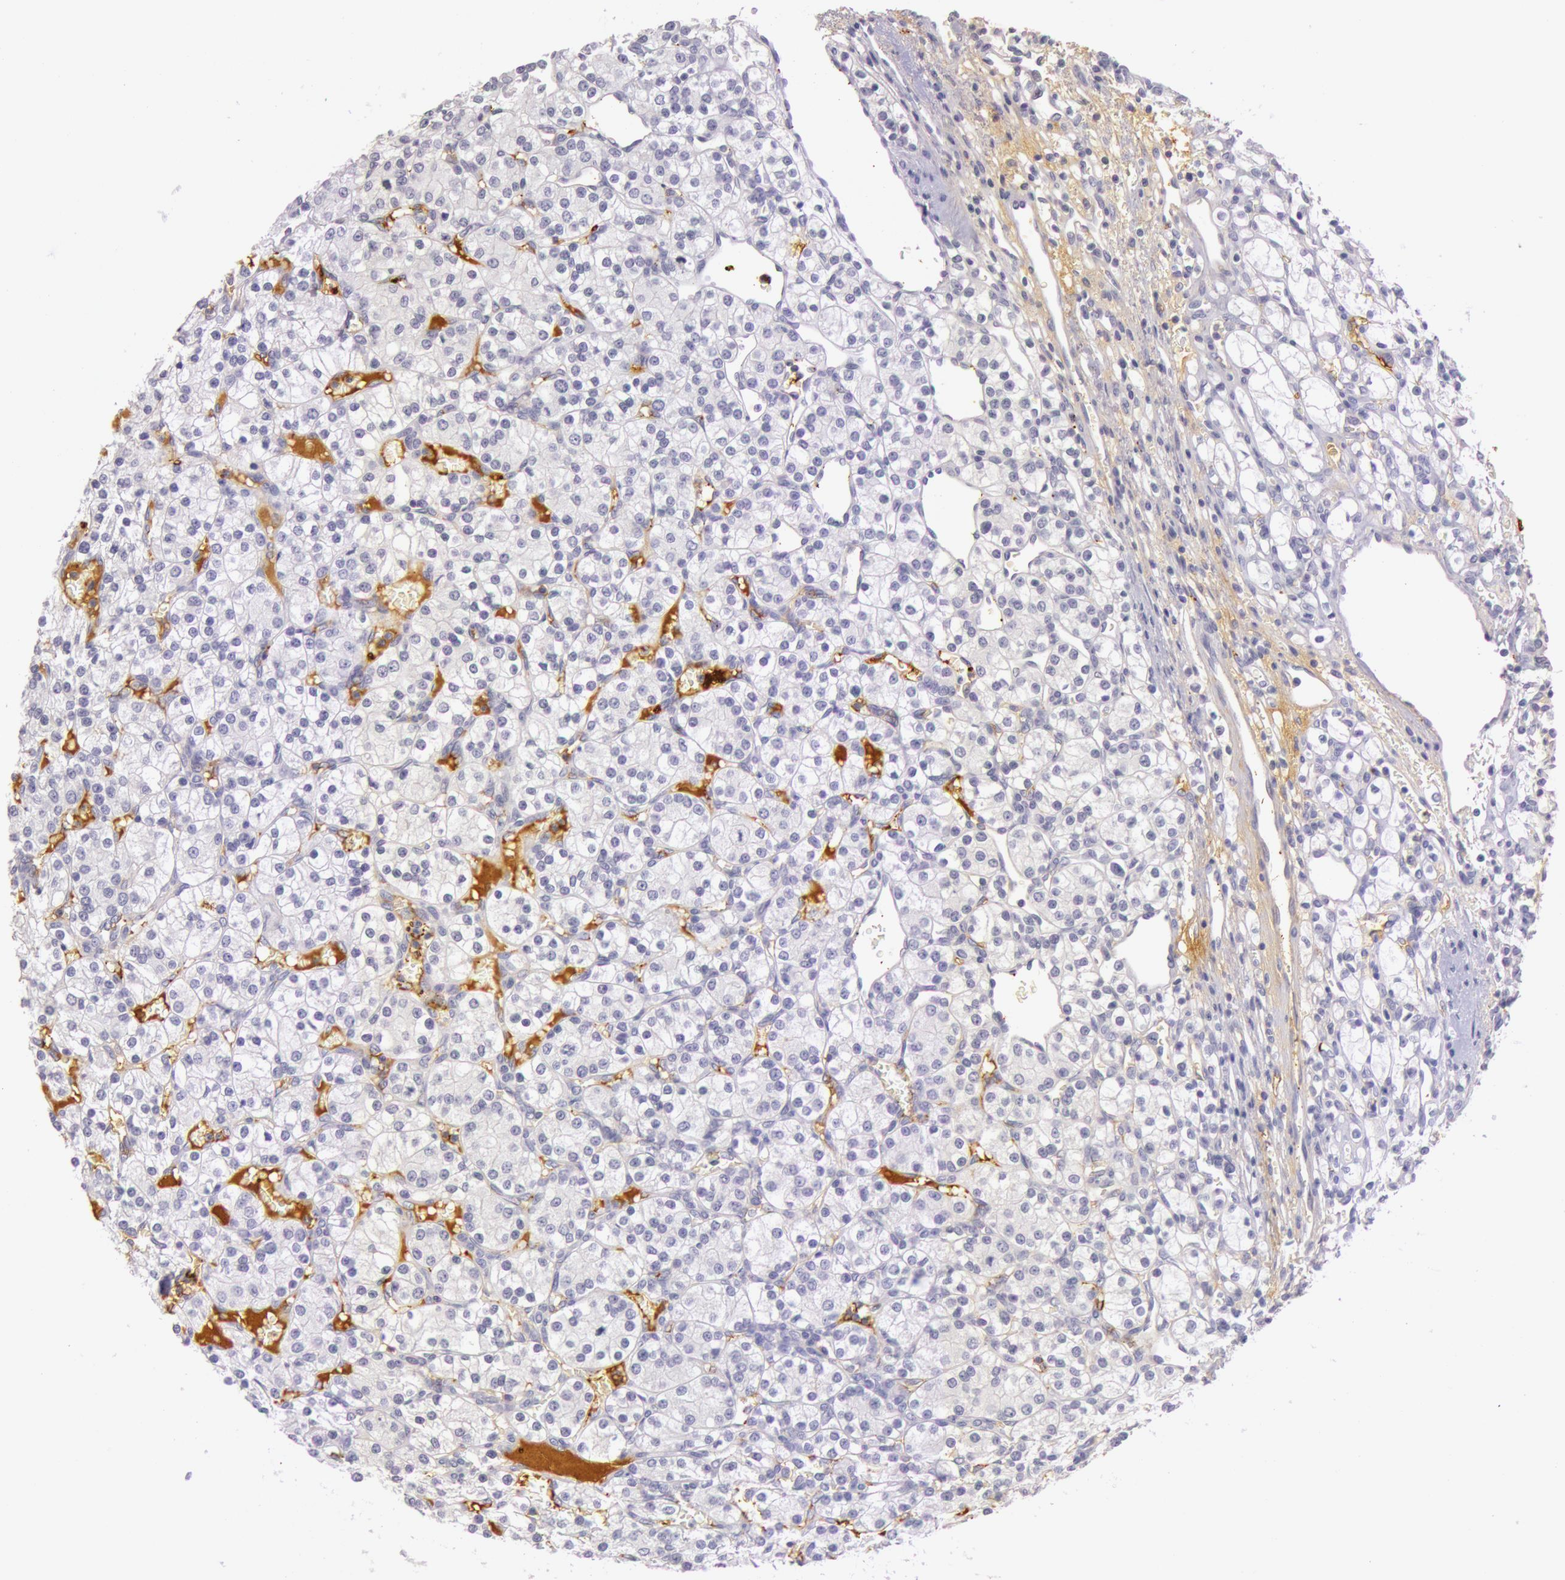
{"staining": {"intensity": "negative", "quantity": "none", "location": "none"}, "tissue": "renal cancer", "cell_type": "Tumor cells", "image_type": "cancer", "snomed": [{"axis": "morphology", "description": "Adenocarcinoma, NOS"}, {"axis": "topography", "description": "Kidney"}], "caption": "DAB immunohistochemical staining of renal cancer demonstrates no significant expression in tumor cells.", "gene": "C4BPA", "patient": {"sex": "female", "age": 62}}